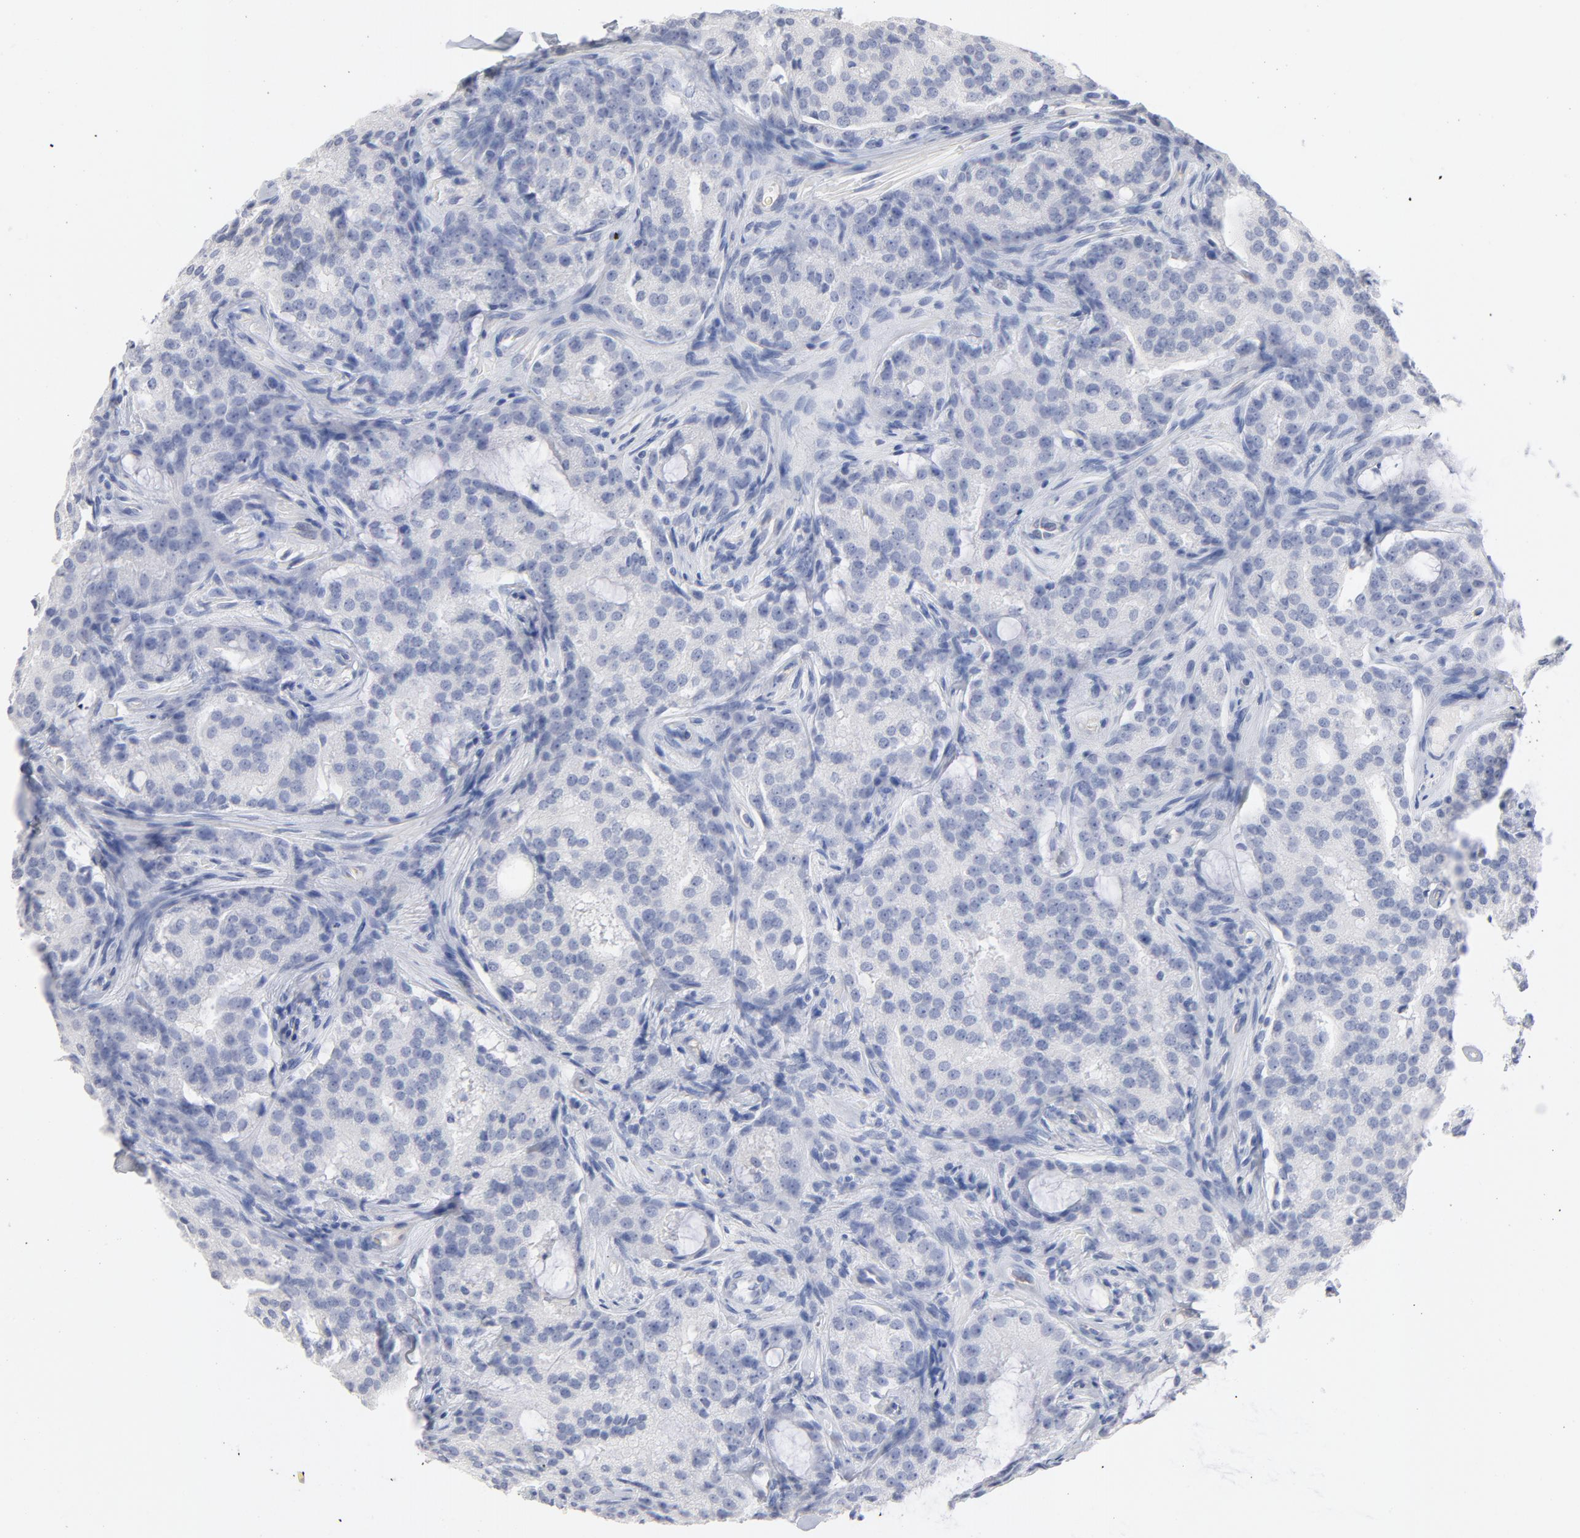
{"staining": {"intensity": "negative", "quantity": "none", "location": "none"}, "tissue": "prostate cancer", "cell_type": "Tumor cells", "image_type": "cancer", "snomed": [{"axis": "morphology", "description": "Adenocarcinoma, High grade"}, {"axis": "topography", "description": "Prostate"}], "caption": "Tumor cells are negative for brown protein staining in prostate high-grade adenocarcinoma.", "gene": "P2RY8", "patient": {"sex": "male", "age": 72}}